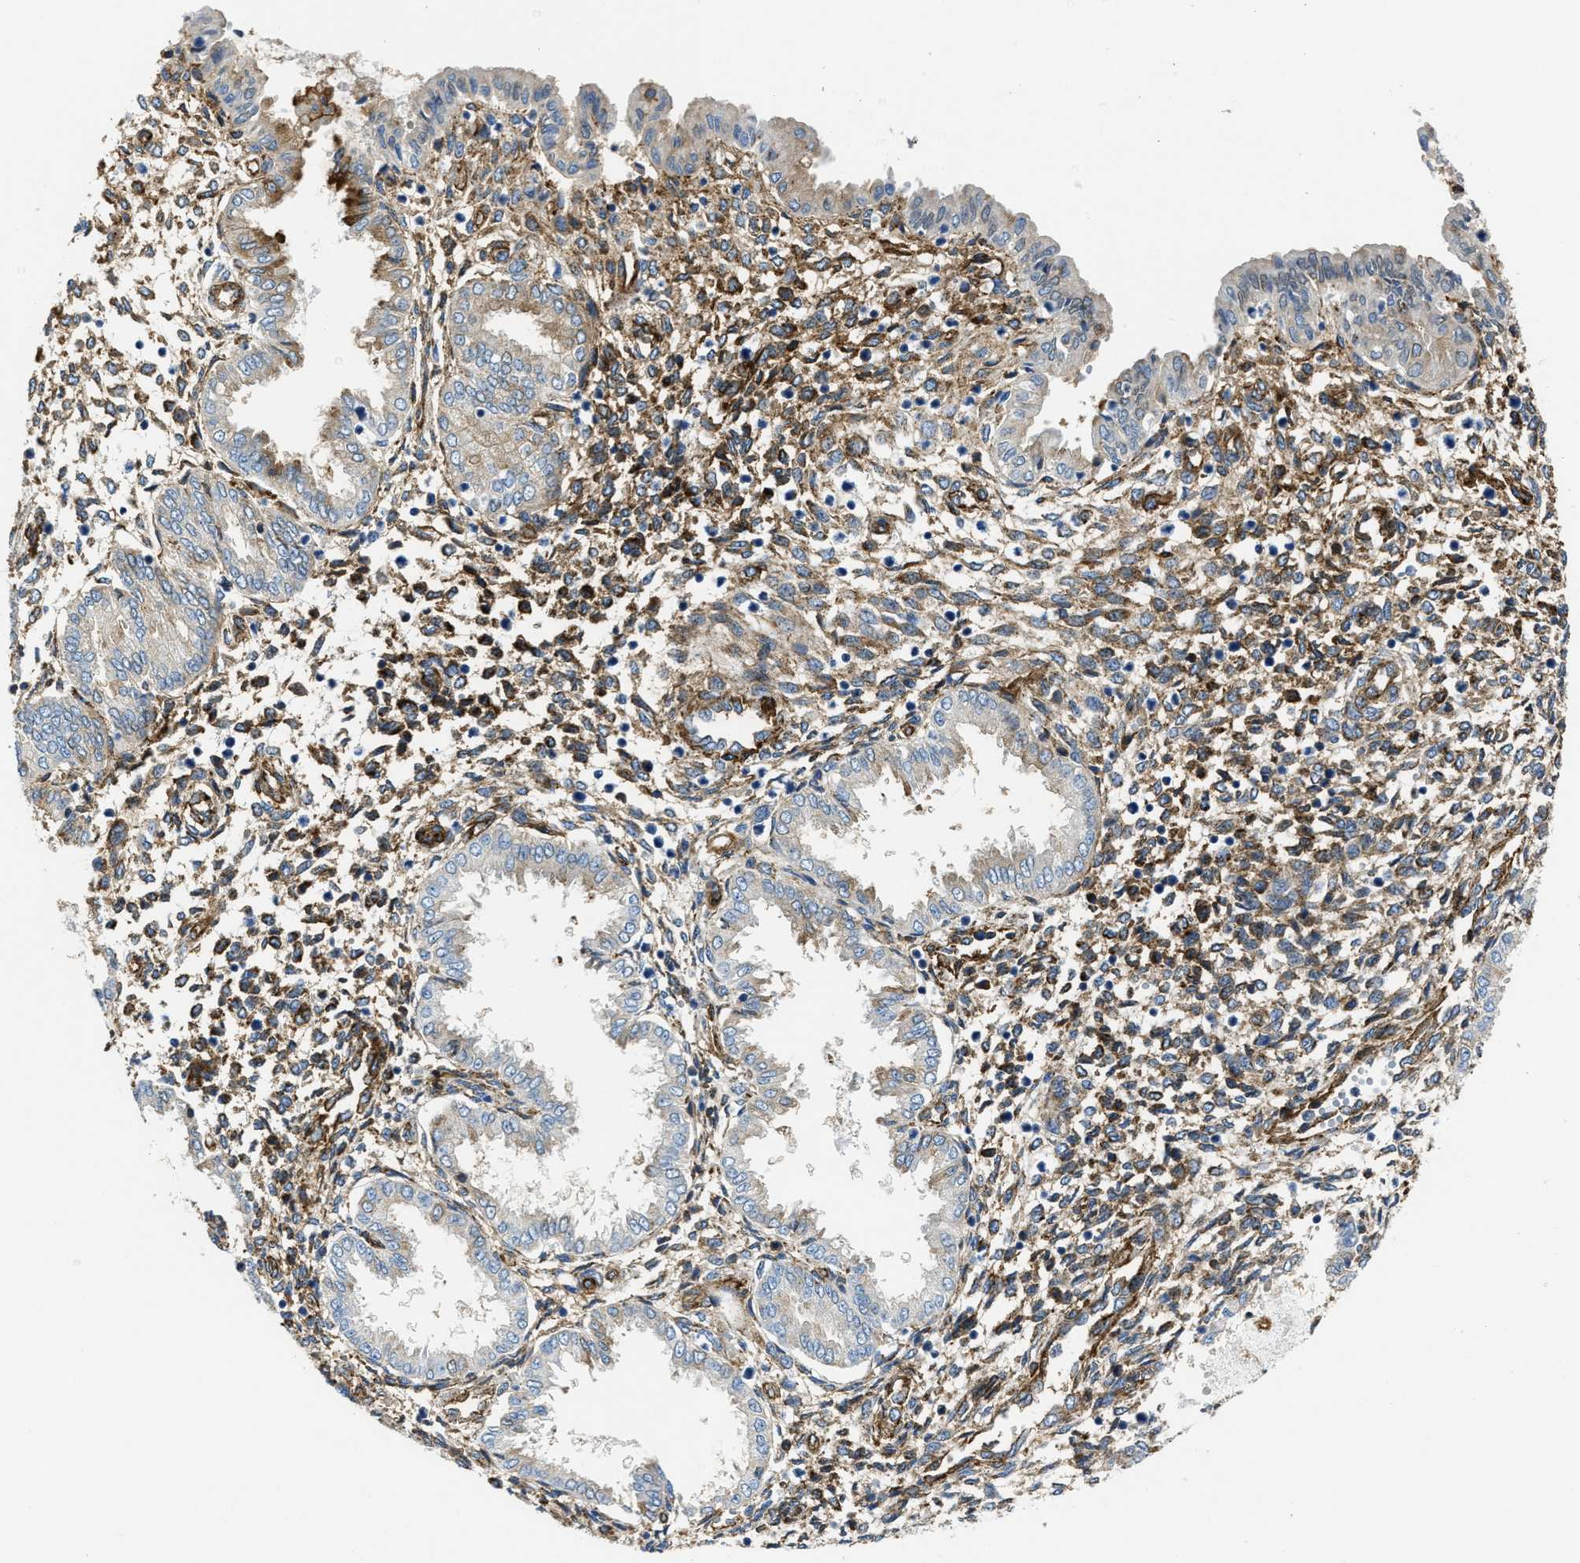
{"staining": {"intensity": "moderate", "quantity": ">75%", "location": "cytoplasmic/membranous"}, "tissue": "endometrium", "cell_type": "Cells in endometrial stroma", "image_type": "normal", "snomed": [{"axis": "morphology", "description": "Normal tissue, NOS"}, {"axis": "topography", "description": "Endometrium"}], "caption": "Cells in endometrial stroma reveal medium levels of moderate cytoplasmic/membranous positivity in approximately >75% of cells in unremarkable human endometrium.", "gene": "NAB1", "patient": {"sex": "female", "age": 33}}